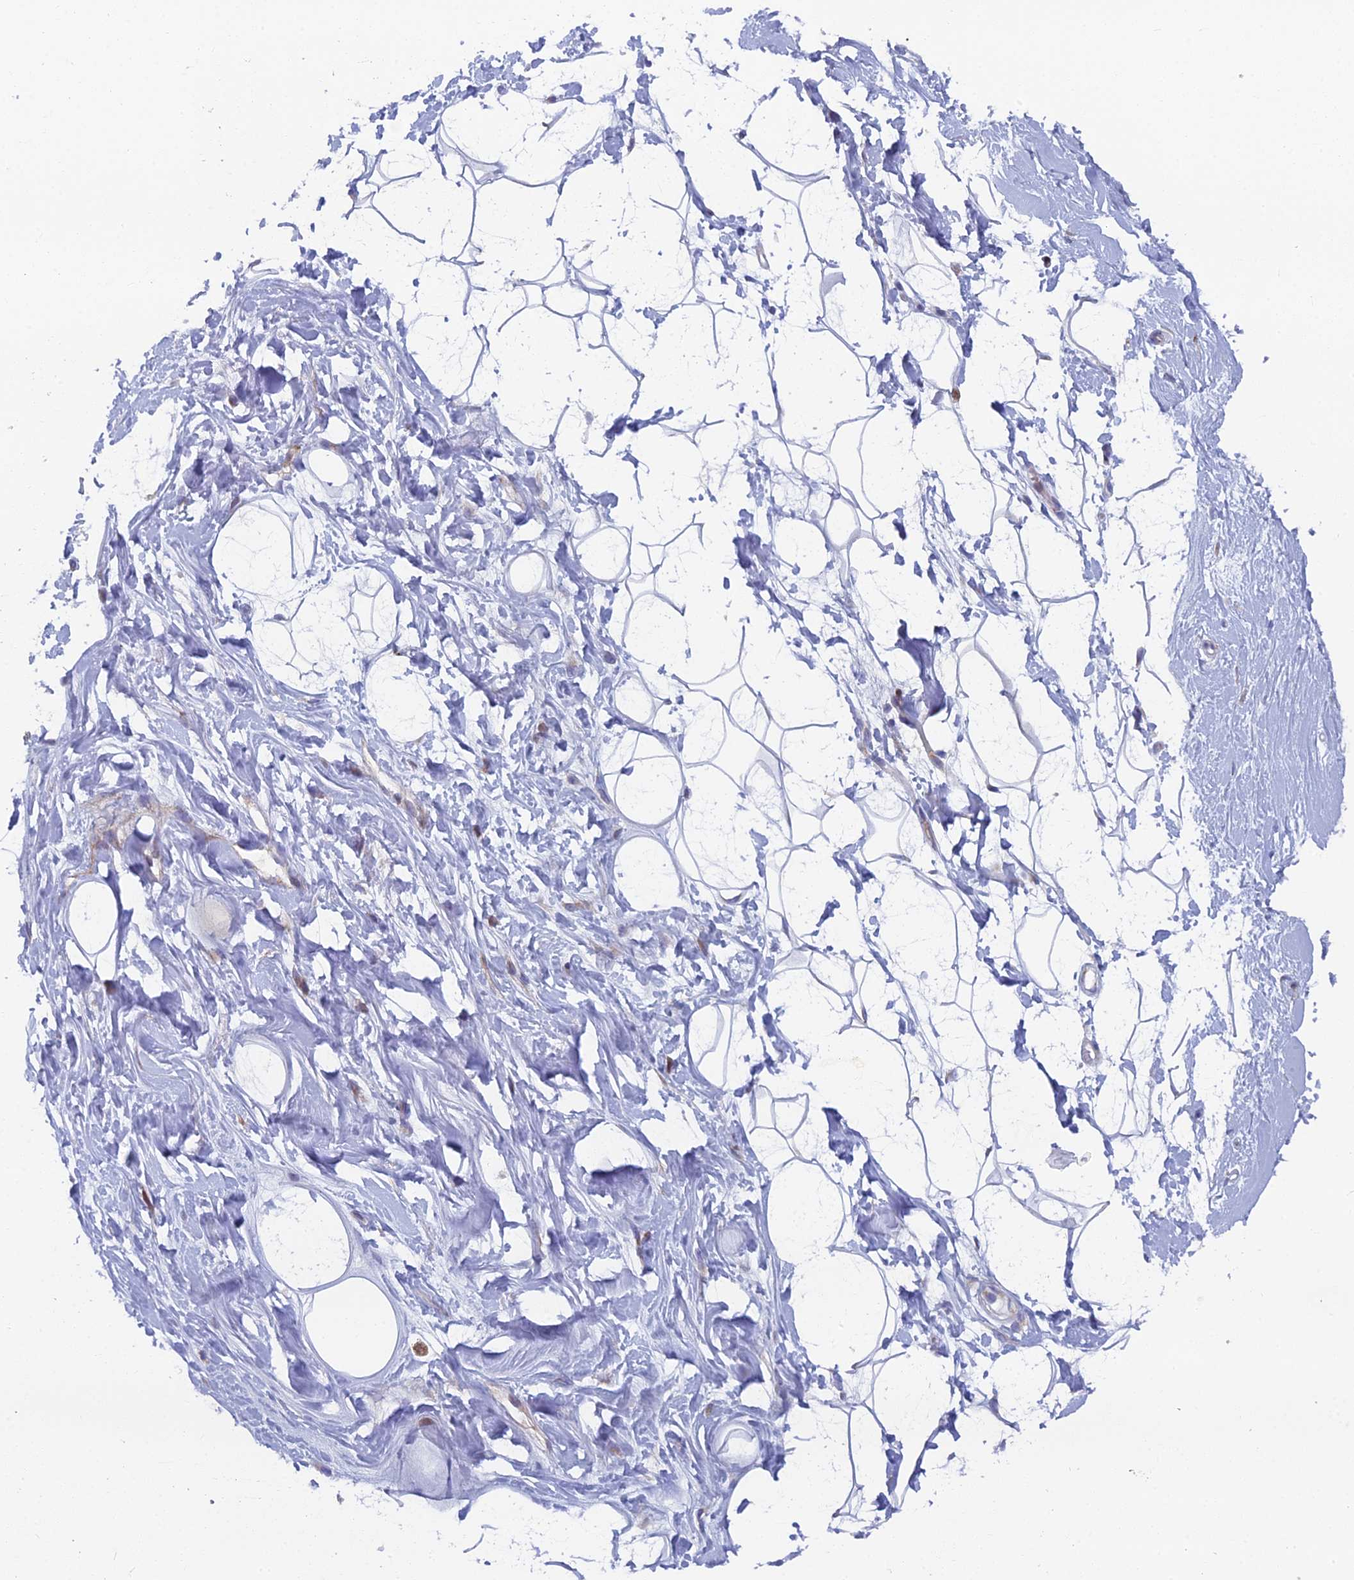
{"staining": {"intensity": "negative", "quantity": "none", "location": "none"}, "tissue": "adipose tissue", "cell_type": "Adipocytes", "image_type": "normal", "snomed": [{"axis": "morphology", "description": "Normal tissue, NOS"}, {"axis": "topography", "description": "Breast"}], "caption": "A high-resolution micrograph shows immunohistochemistry (IHC) staining of benign adipose tissue, which displays no significant staining in adipocytes. (DAB immunohistochemistry, high magnification).", "gene": "B9D2", "patient": {"sex": "female", "age": 26}}